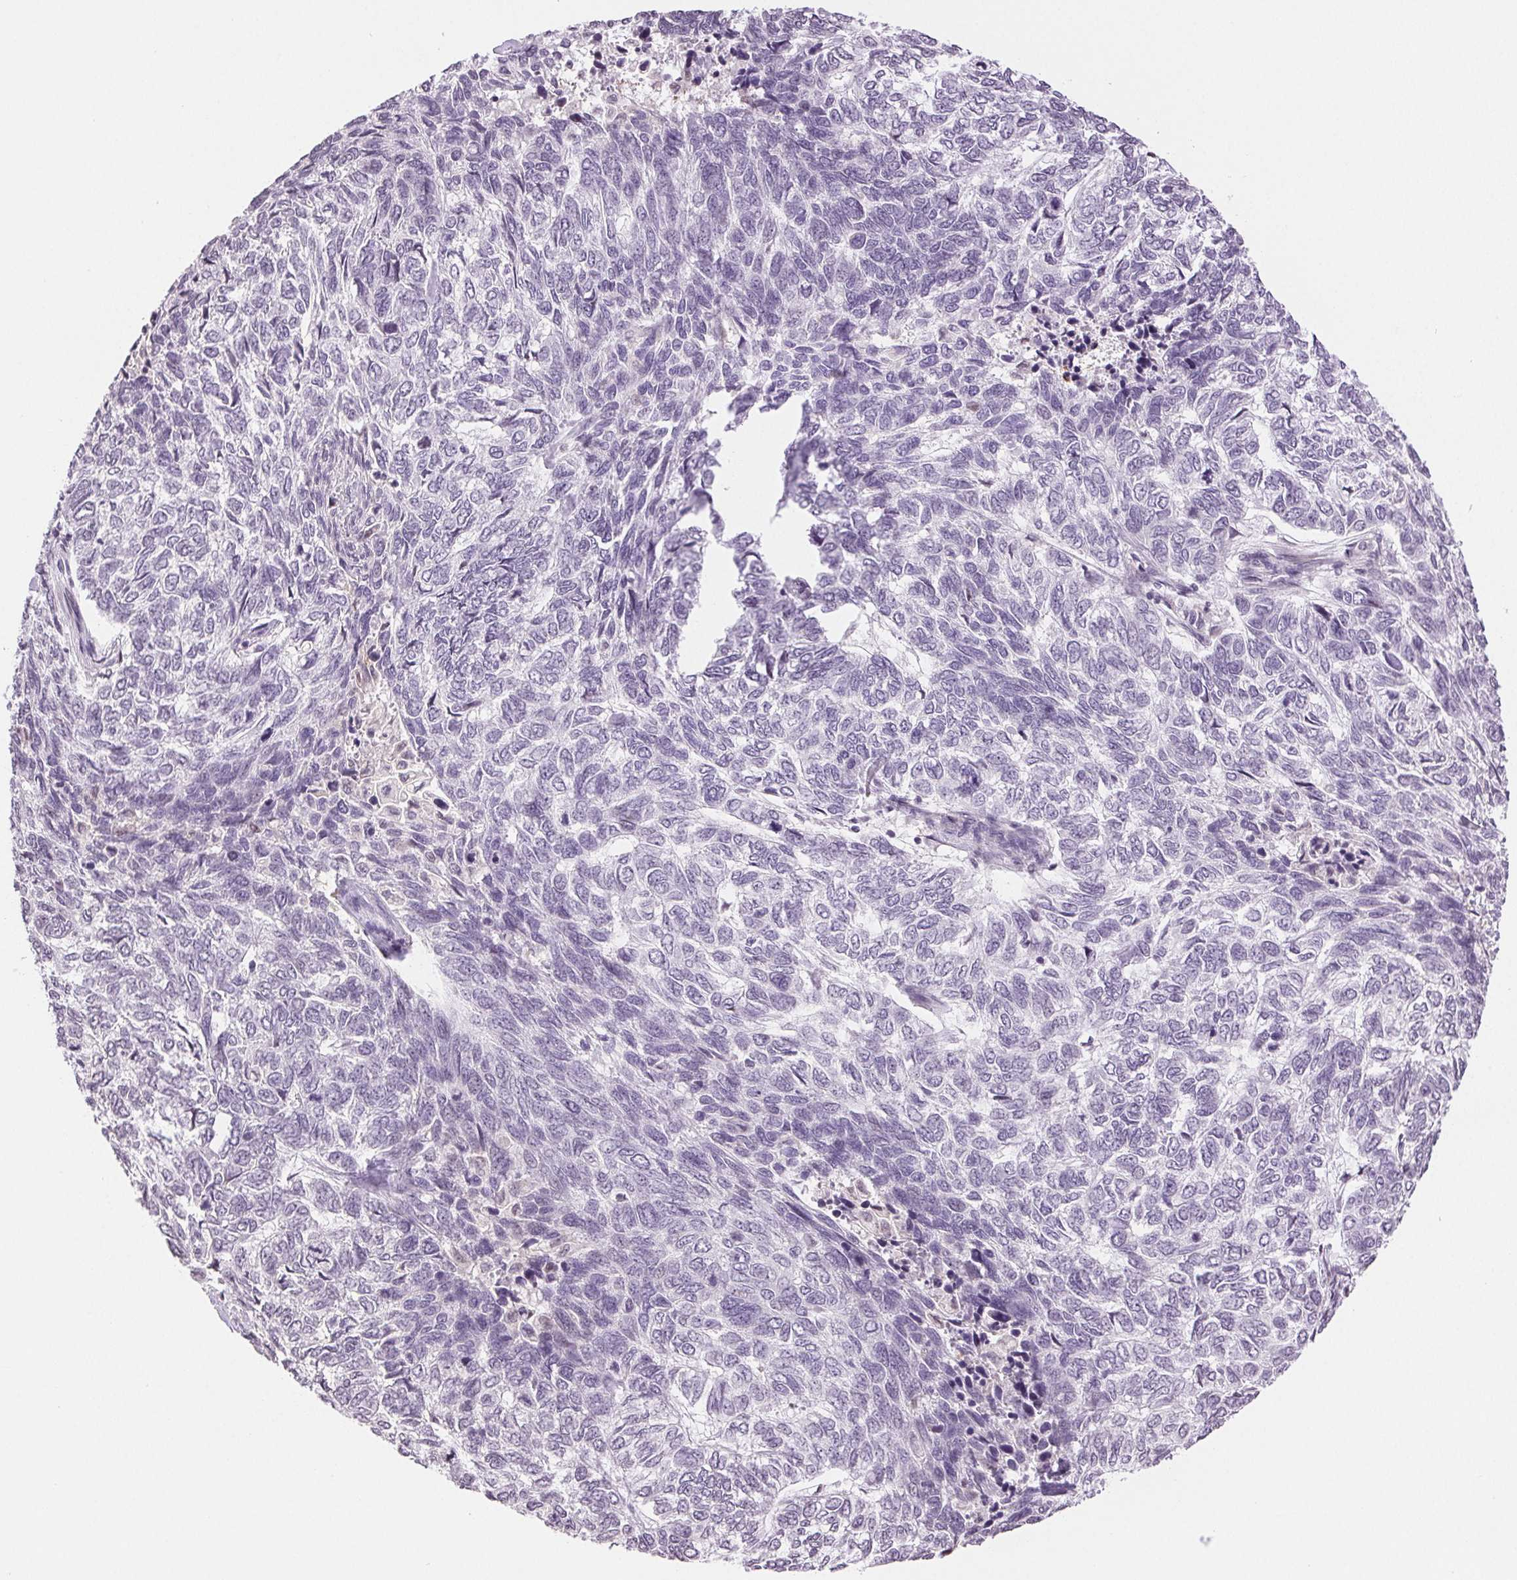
{"staining": {"intensity": "negative", "quantity": "none", "location": "none"}, "tissue": "skin cancer", "cell_type": "Tumor cells", "image_type": "cancer", "snomed": [{"axis": "morphology", "description": "Basal cell carcinoma"}, {"axis": "topography", "description": "Skin"}], "caption": "Skin basal cell carcinoma was stained to show a protein in brown. There is no significant expression in tumor cells. (DAB (3,3'-diaminobenzidine) immunohistochemistry (IHC) visualized using brightfield microscopy, high magnification).", "gene": "TNNT3", "patient": {"sex": "female", "age": 65}}